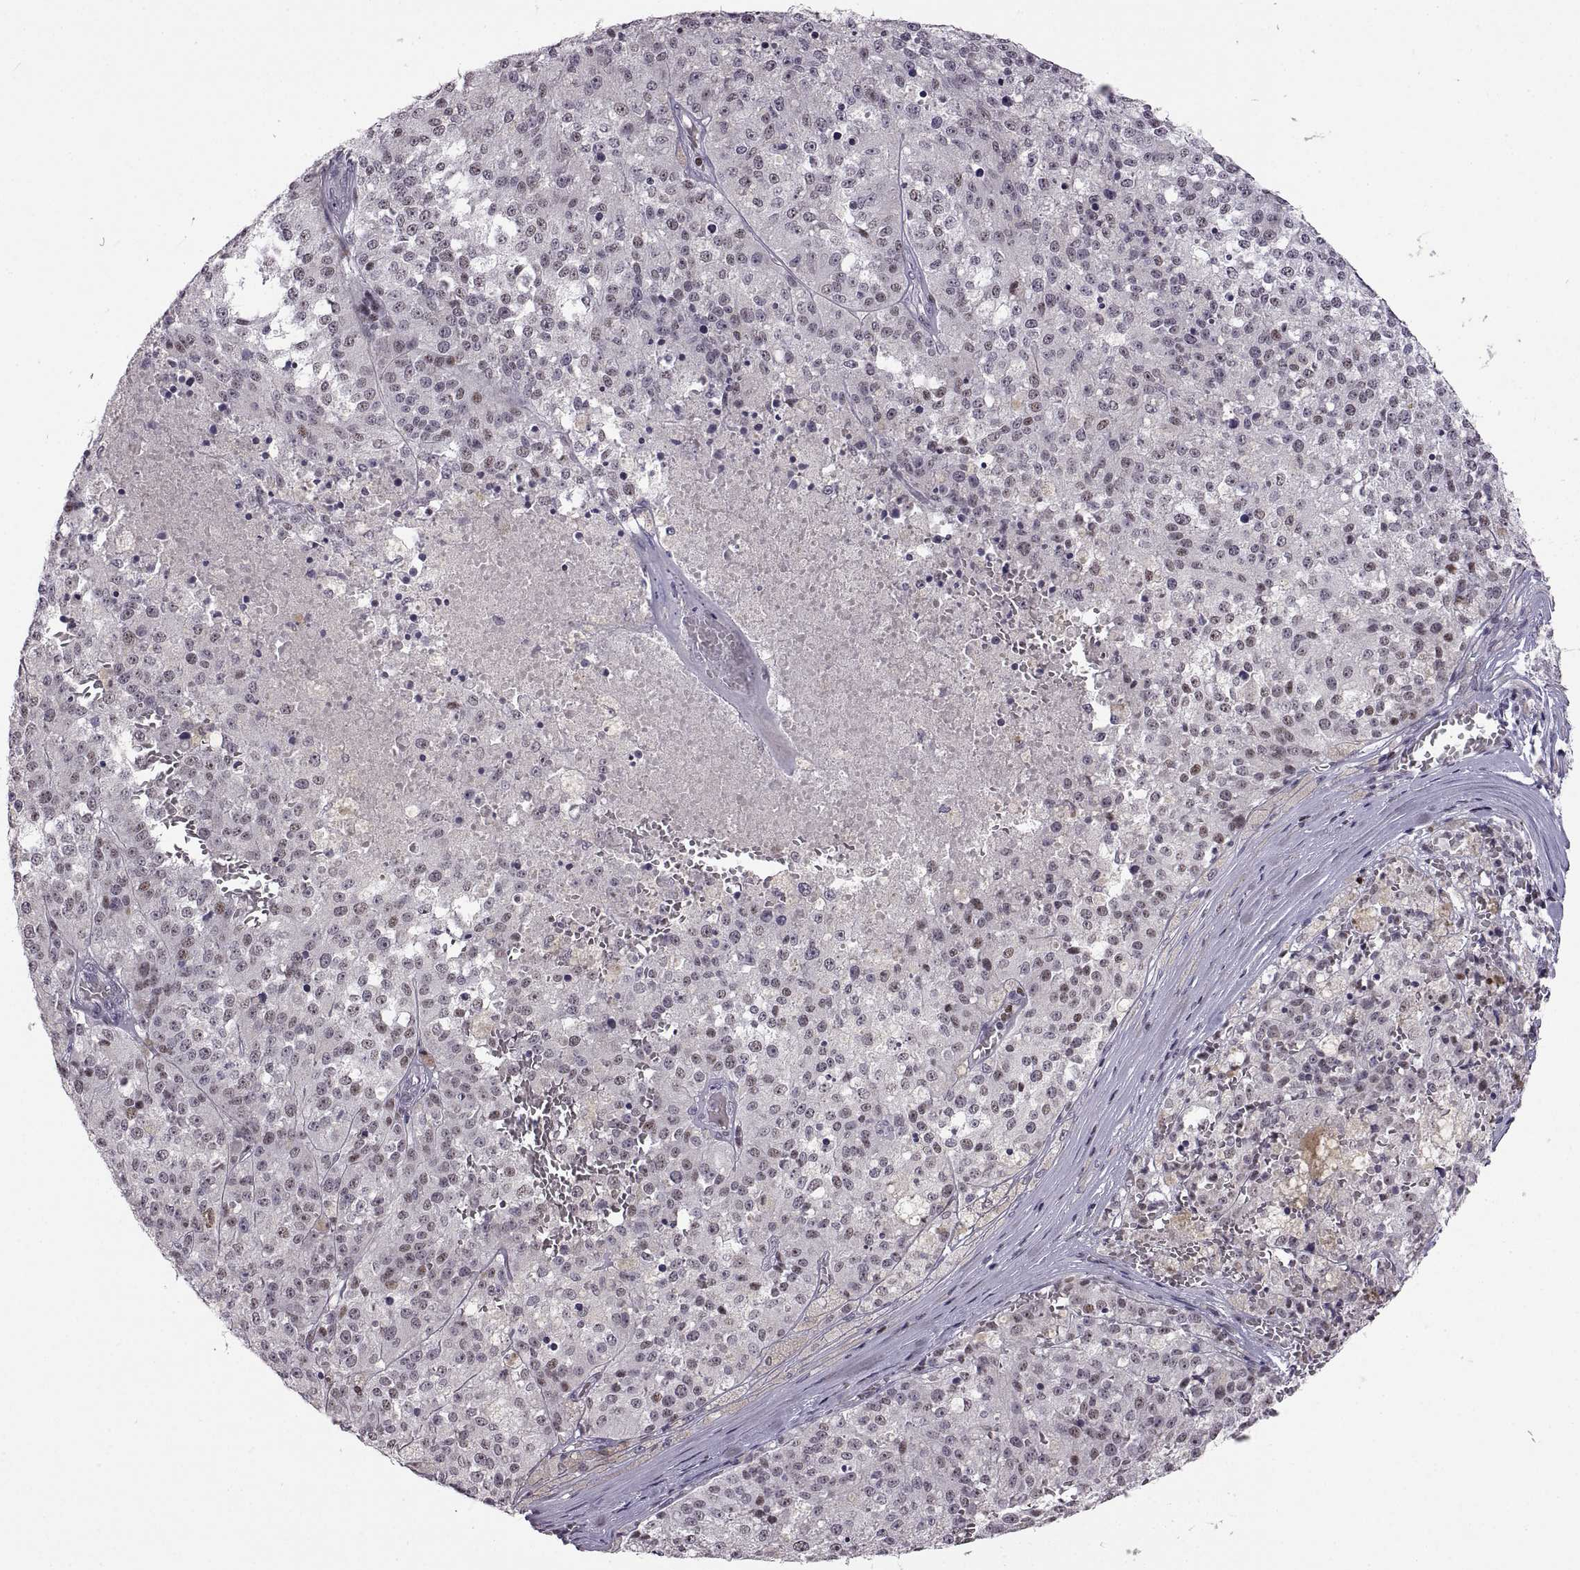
{"staining": {"intensity": "negative", "quantity": "none", "location": "none"}, "tissue": "melanoma", "cell_type": "Tumor cells", "image_type": "cancer", "snomed": [{"axis": "morphology", "description": "Malignant melanoma, Metastatic site"}, {"axis": "topography", "description": "Lymph node"}], "caption": "Tumor cells are negative for brown protein staining in malignant melanoma (metastatic site).", "gene": "NEK2", "patient": {"sex": "female", "age": 64}}